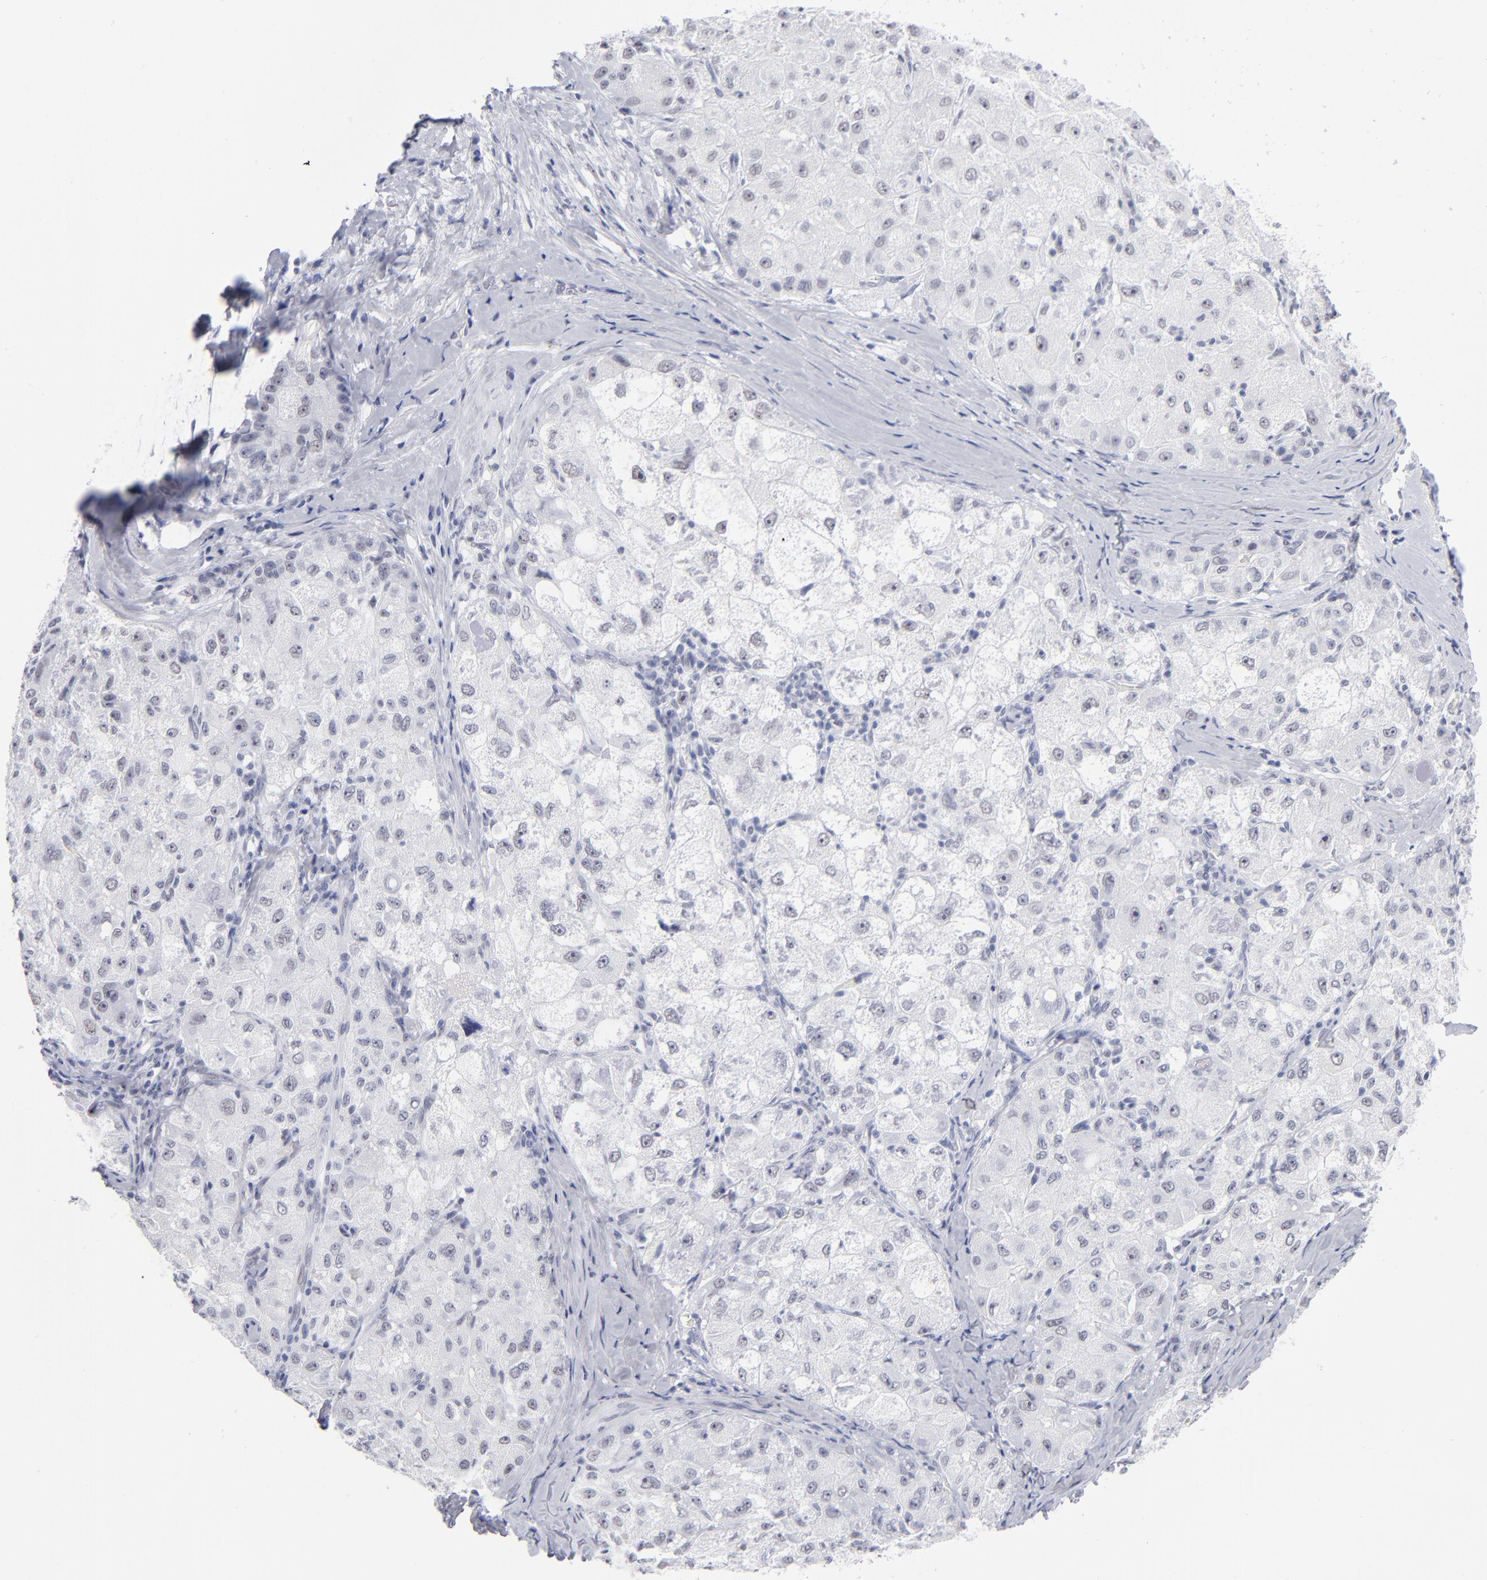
{"staining": {"intensity": "negative", "quantity": "none", "location": "none"}, "tissue": "liver cancer", "cell_type": "Tumor cells", "image_type": "cancer", "snomed": [{"axis": "morphology", "description": "Carcinoma, Hepatocellular, NOS"}, {"axis": "topography", "description": "Liver"}], "caption": "This is an IHC photomicrograph of human hepatocellular carcinoma (liver). There is no staining in tumor cells.", "gene": "SNRPB", "patient": {"sex": "male", "age": 80}}